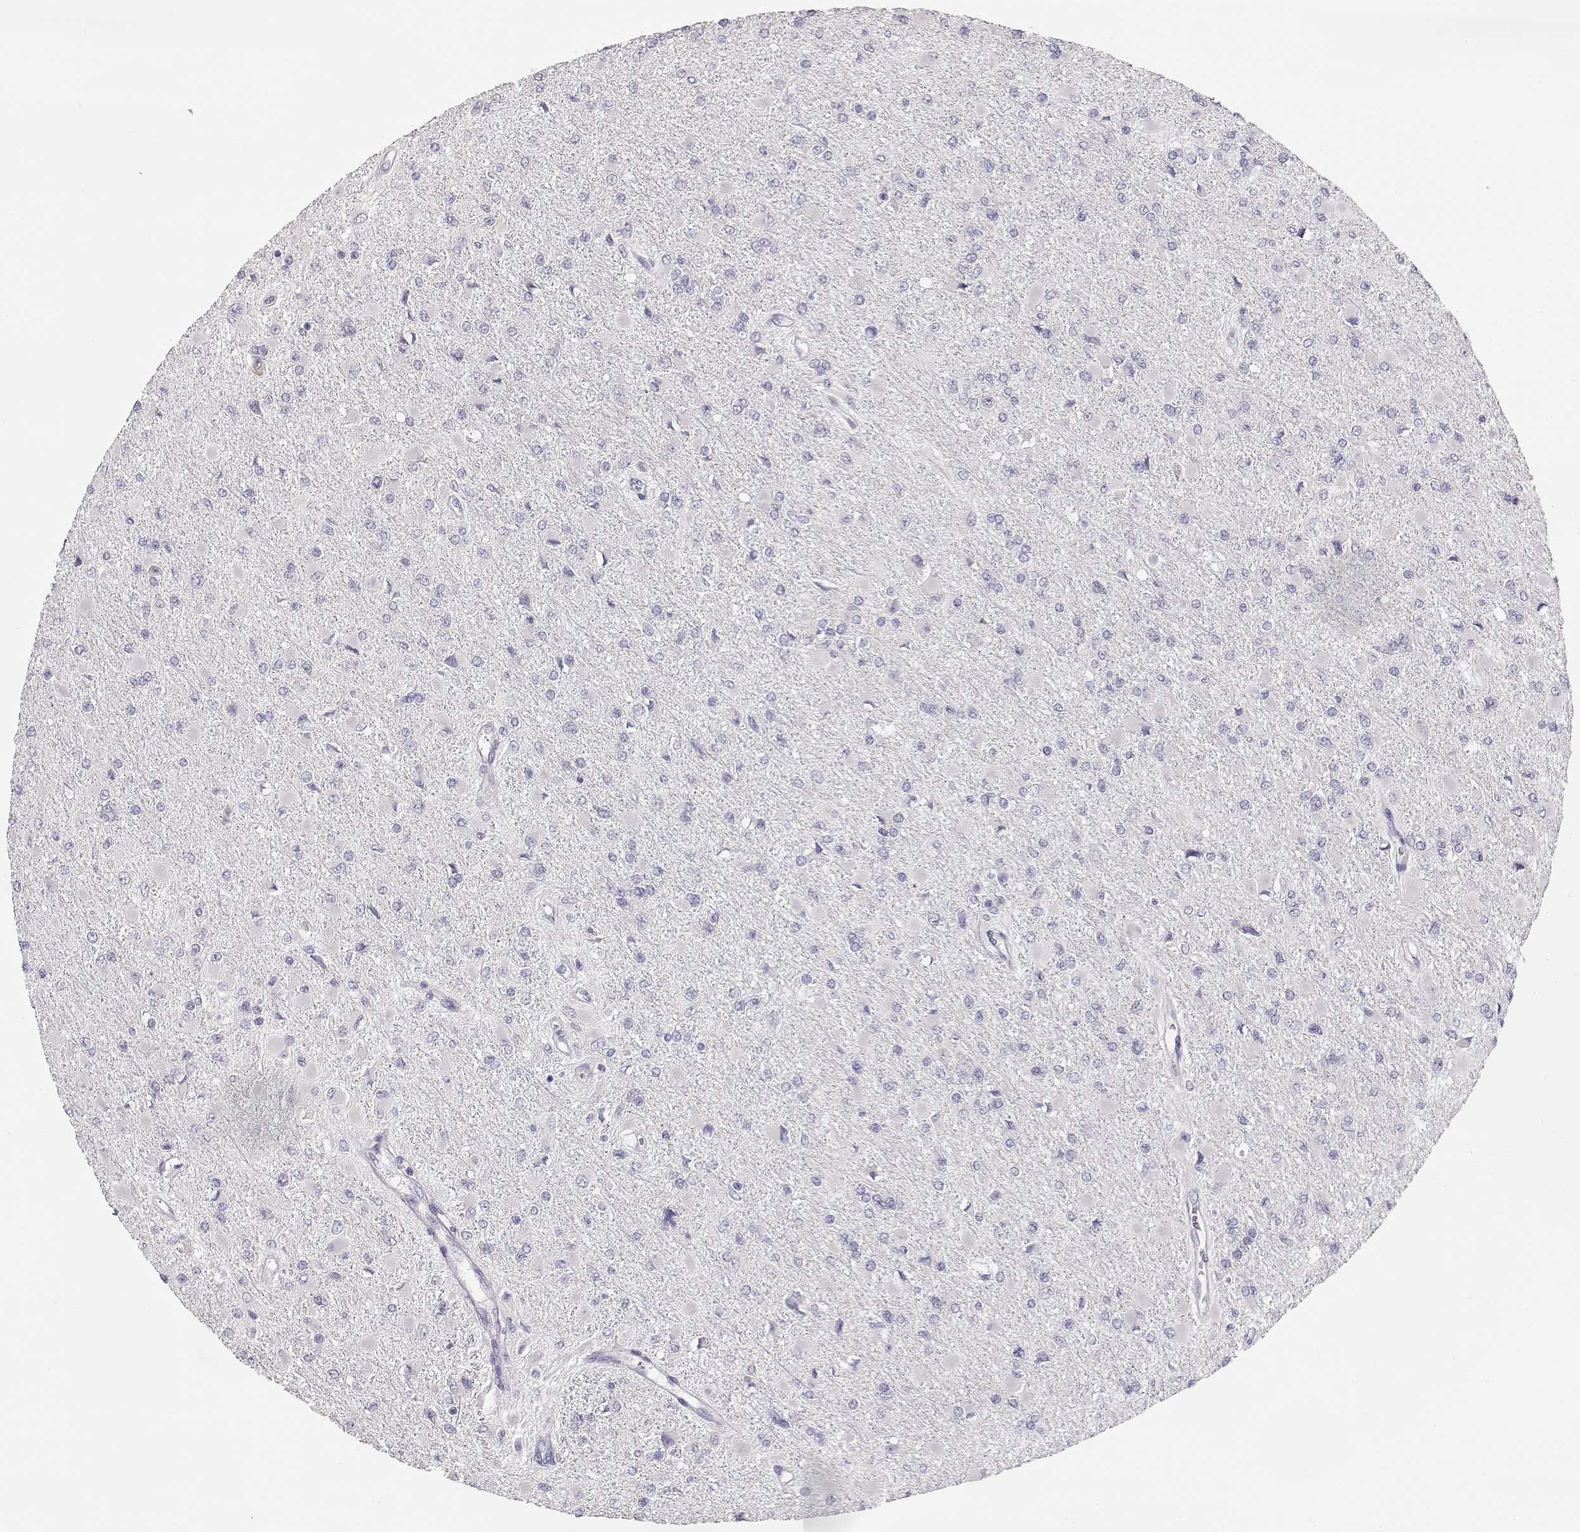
{"staining": {"intensity": "negative", "quantity": "none", "location": "none"}, "tissue": "glioma", "cell_type": "Tumor cells", "image_type": "cancer", "snomed": [{"axis": "morphology", "description": "Glioma, malignant, High grade"}, {"axis": "topography", "description": "Cerebral cortex"}], "caption": "This histopathology image is of glioma stained with immunohistochemistry (IHC) to label a protein in brown with the nuclei are counter-stained blue. There is no expression in tumor cells.", "gene": "GLIPR1L2", "patient": {"sex": "female", "age": 36}}